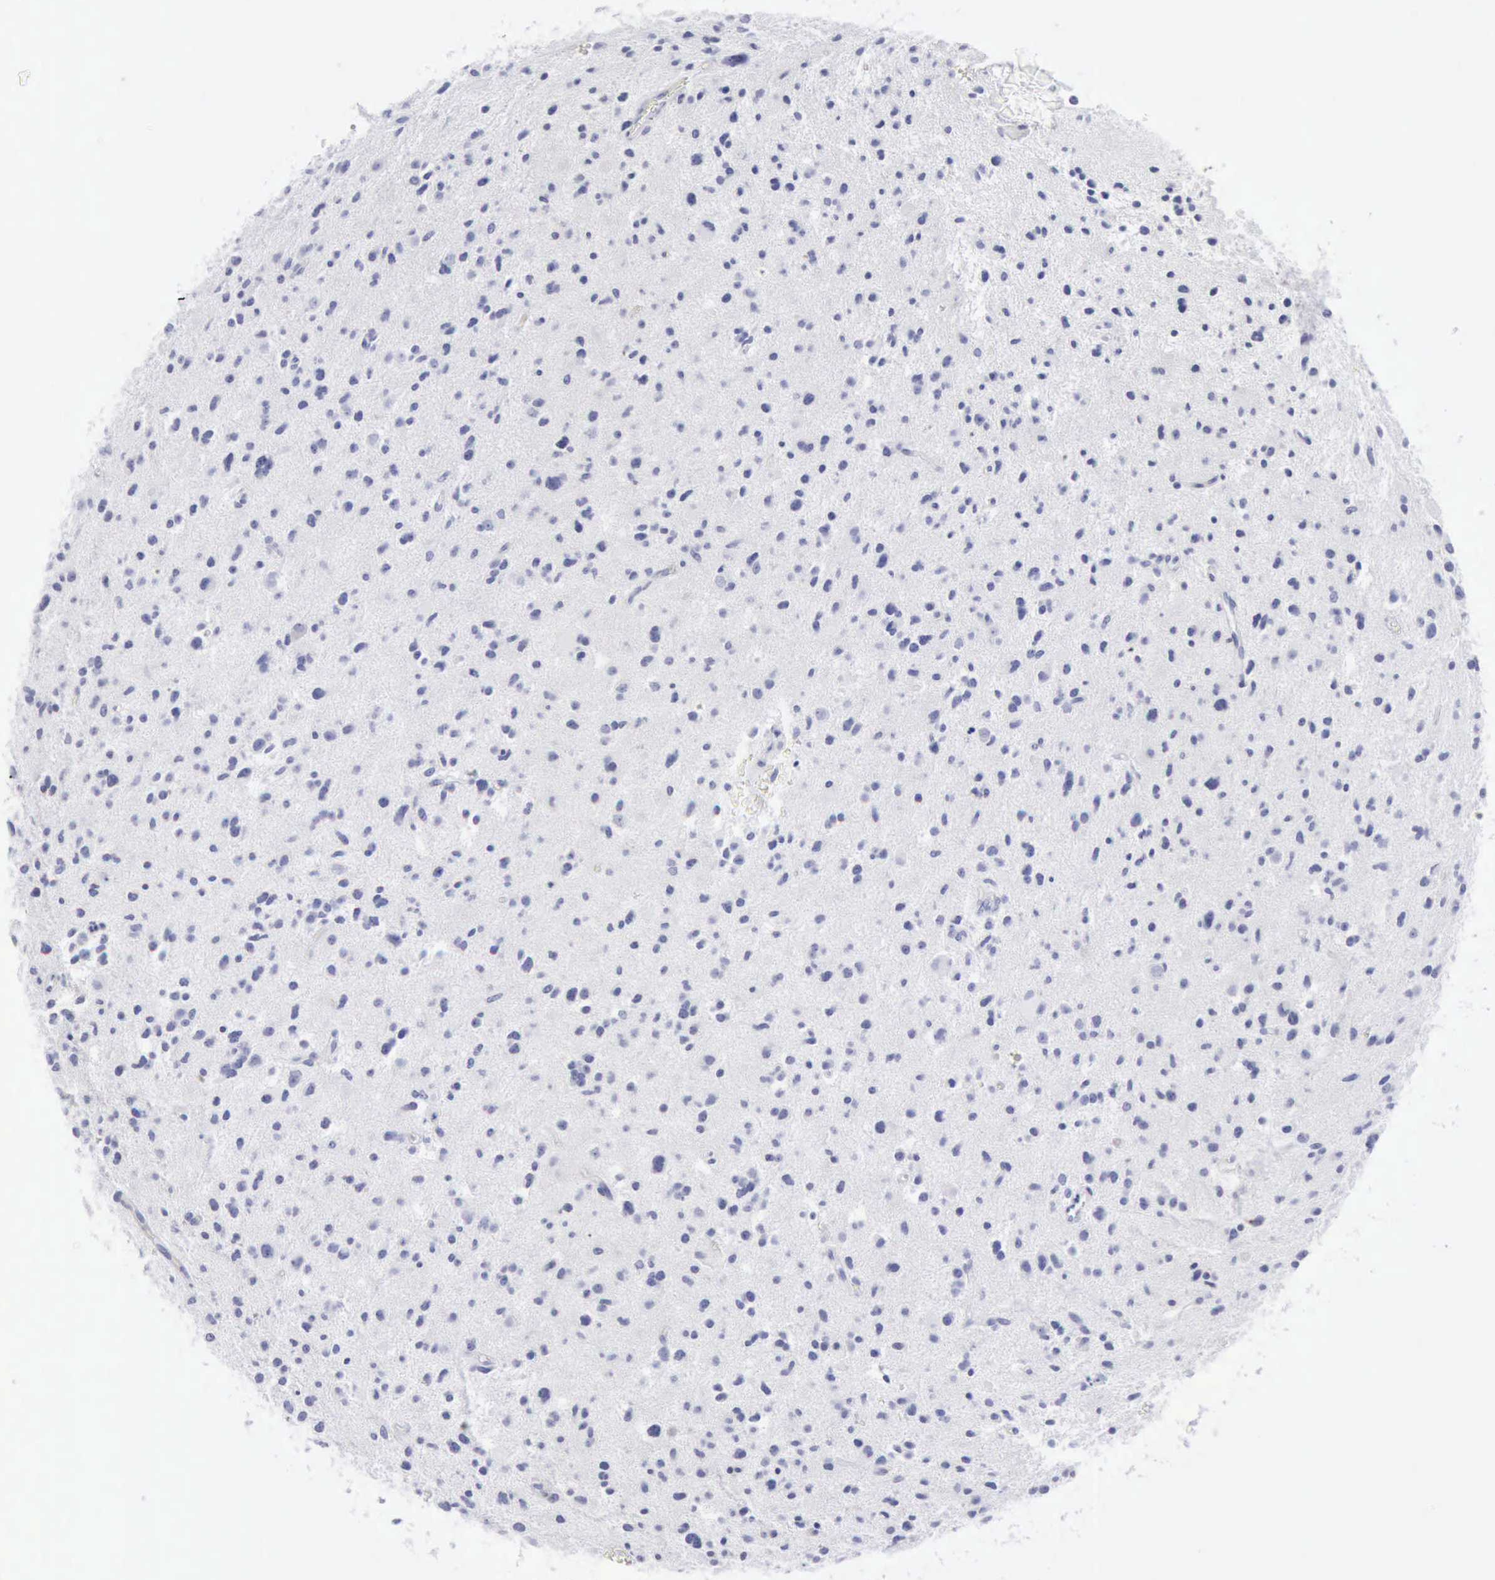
{"staining": {"intensity": "negative", "quantity": "none", "location": "none"}, "tissue": "glioma", "cell_type": "Tumor cells", "image_type": "cancer", "snomed": [{"axis": "morphology", "description": "Glioma, malignant, Low grade"}, {"axis": "topography", "description": "Brain"}], "caption": "The immunohistochemistry image has no significant positivity in tumor cells of glioma tissue.", "gene": "KRT5", "patient": {"sex": "female", "age": 46}}